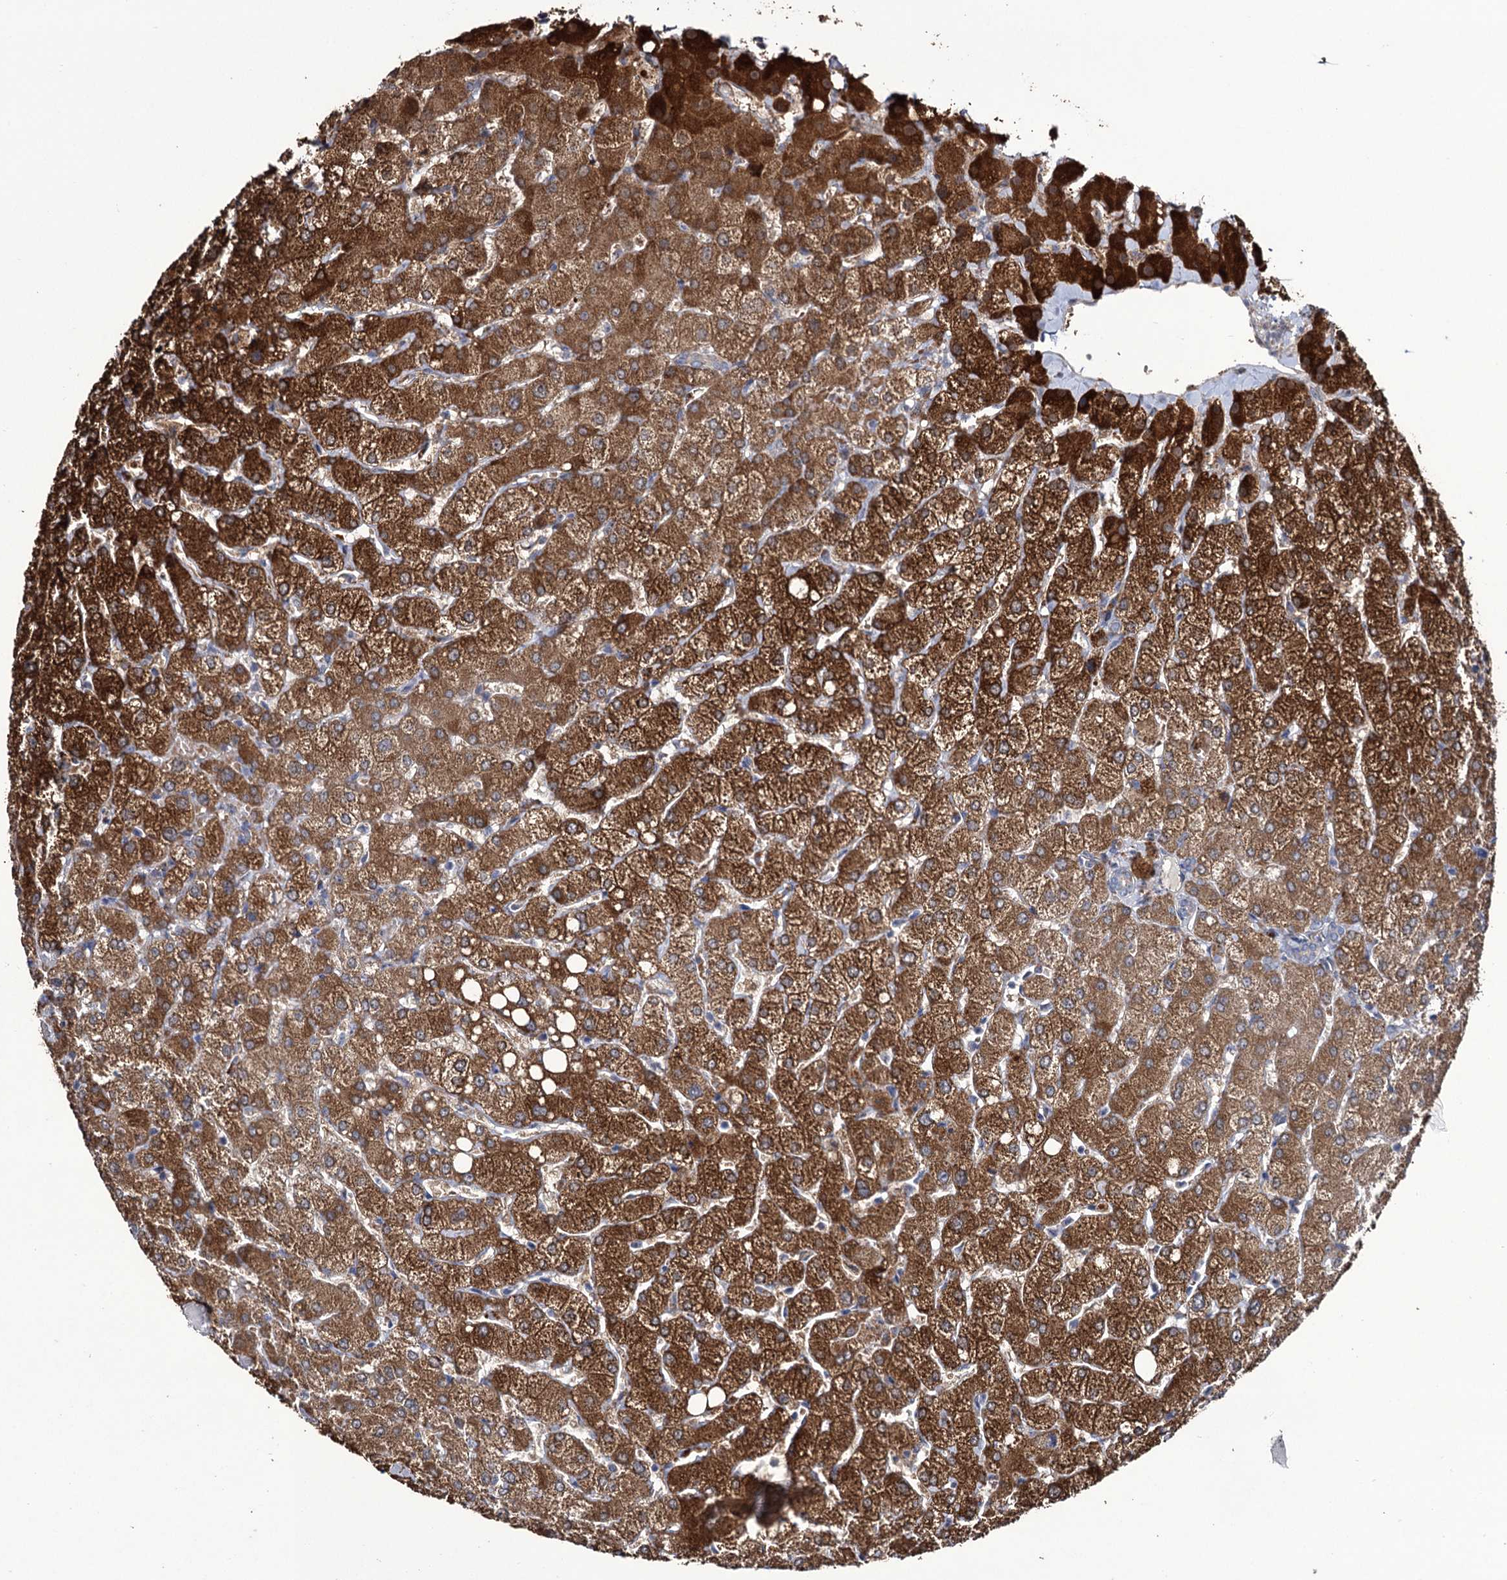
{"staining": {"intensity": "weak", "quantity": "<25%", "location": "cytoplasmic/membranous"}, "tissue": "liver", "cell_type": "Cholangiocytes", "image_type": "normal", "snomed": [{"axis": "morphology", "description": "Normal tissue, NOS"}, {"axis": "topography", "description": "Liver"}], "caption": "Immunohistochemistry (IHC) image of unremarkable human liver stained for a protein (brown), which reveals no staining in cholangiocytes.", "gene": "TUBGCP5", "patient": {"sex": "female", "age": 54}}